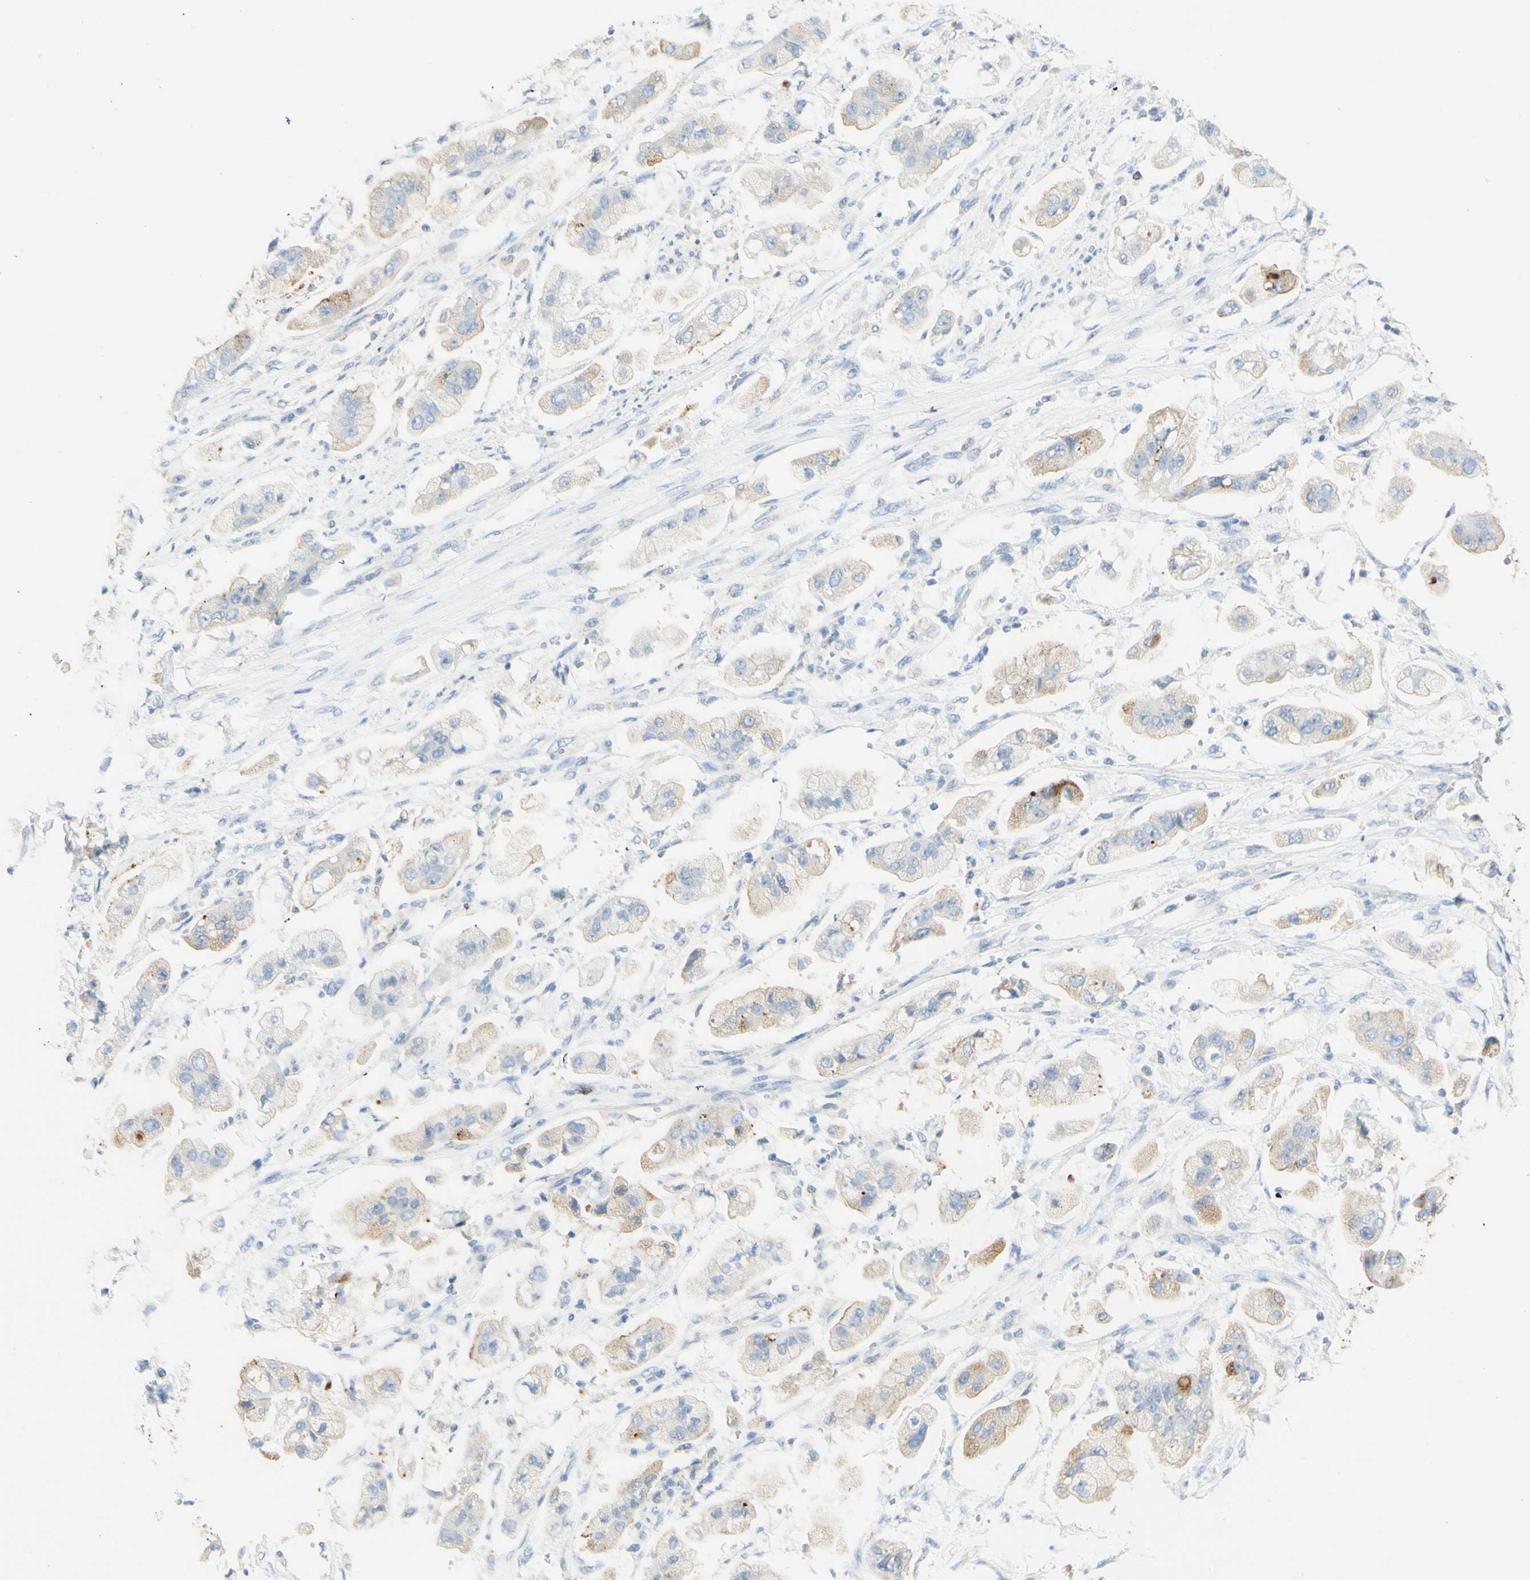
{"staining": {"intensity": "weak", "quantity": "<25%", "location": "cytoplasmic/membranous"}, "tissue": "stomach cancer", "cell_type": "Tumor cells", "image_type": "cancer", "snomed": [{"axis": "morphology", "description": "Adenocarcinoma, NOS"}, {"axis": "topography", "description": "Stomach"}], "caption": "Micrograph shows no protein staining in tumor cells of stomach cancer tissue. Brightfield microscopy of IHC stained with DAB (3,3'-diaminobenzidine) (brown) and hematoxylin (blue), captured at high magnification.", "gene": "TSPAN1", "patient": {"sex": "male", "age": 62}}